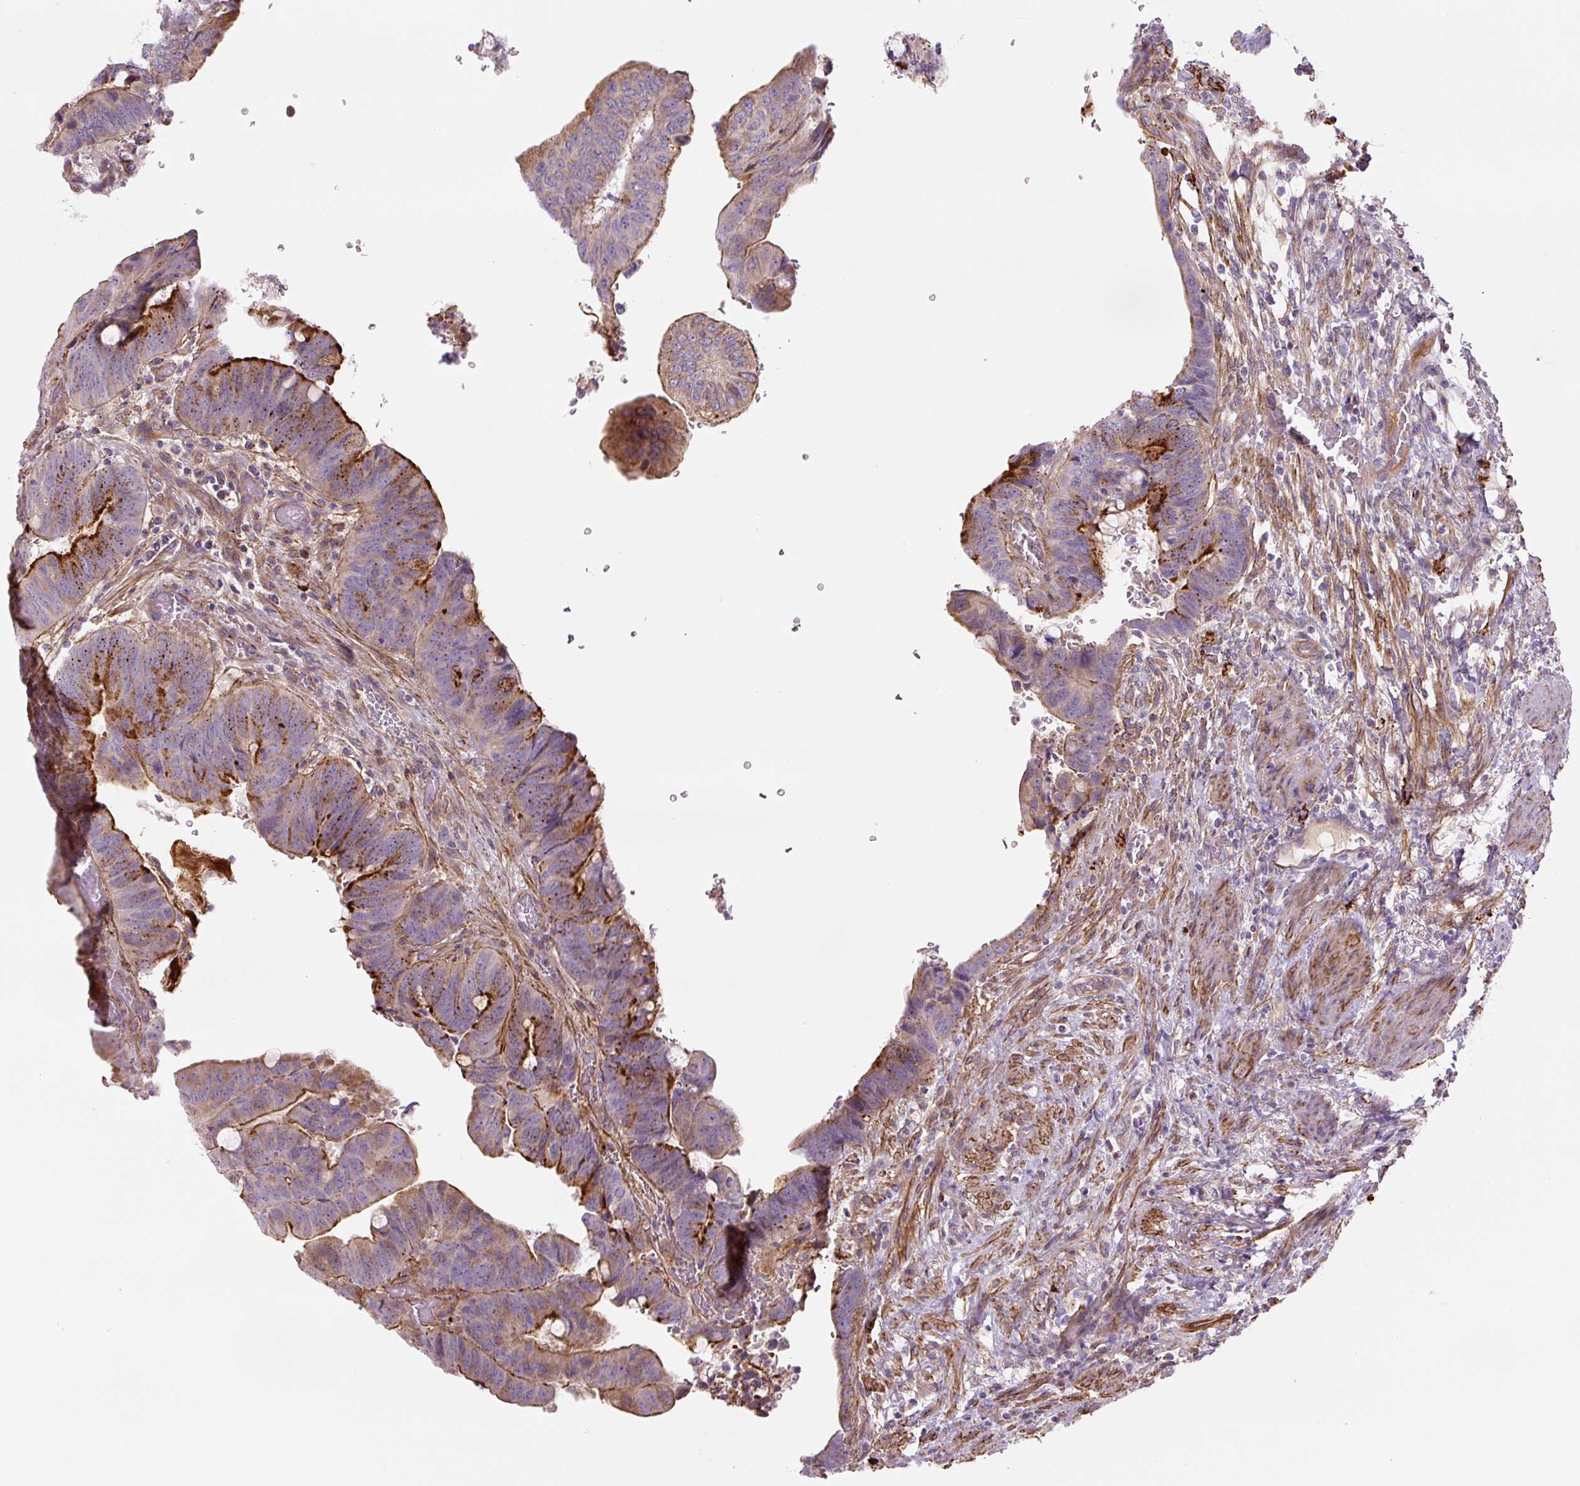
{"staining": {"intensity": "strong", "quantity": "25%-75%", "location": "cytoplasmic/membranous"}, "tissue": "colorectal cancer", "cell_type": "Tumor cells", "image_type": "cancer", "snomed": [{"axis": "morphology", "description": "Normal tissue, NOS"}, {"axis": "morphology", "description": "Adenocarcinoma, NOS"}, {"axis": "topography", "description": "Rectum"}, {"axis": "topography", "description": "Peripheral nerve tissue"}], "caption": "DAB immunohistochemical staining of human colorectal adenocarcinoma shows strong cytoplasmic/membranous protein expression in about 25%-75% of tumor cells.", "gene": "CCNI2", "patient": {"sex": "male", "age": 92}}